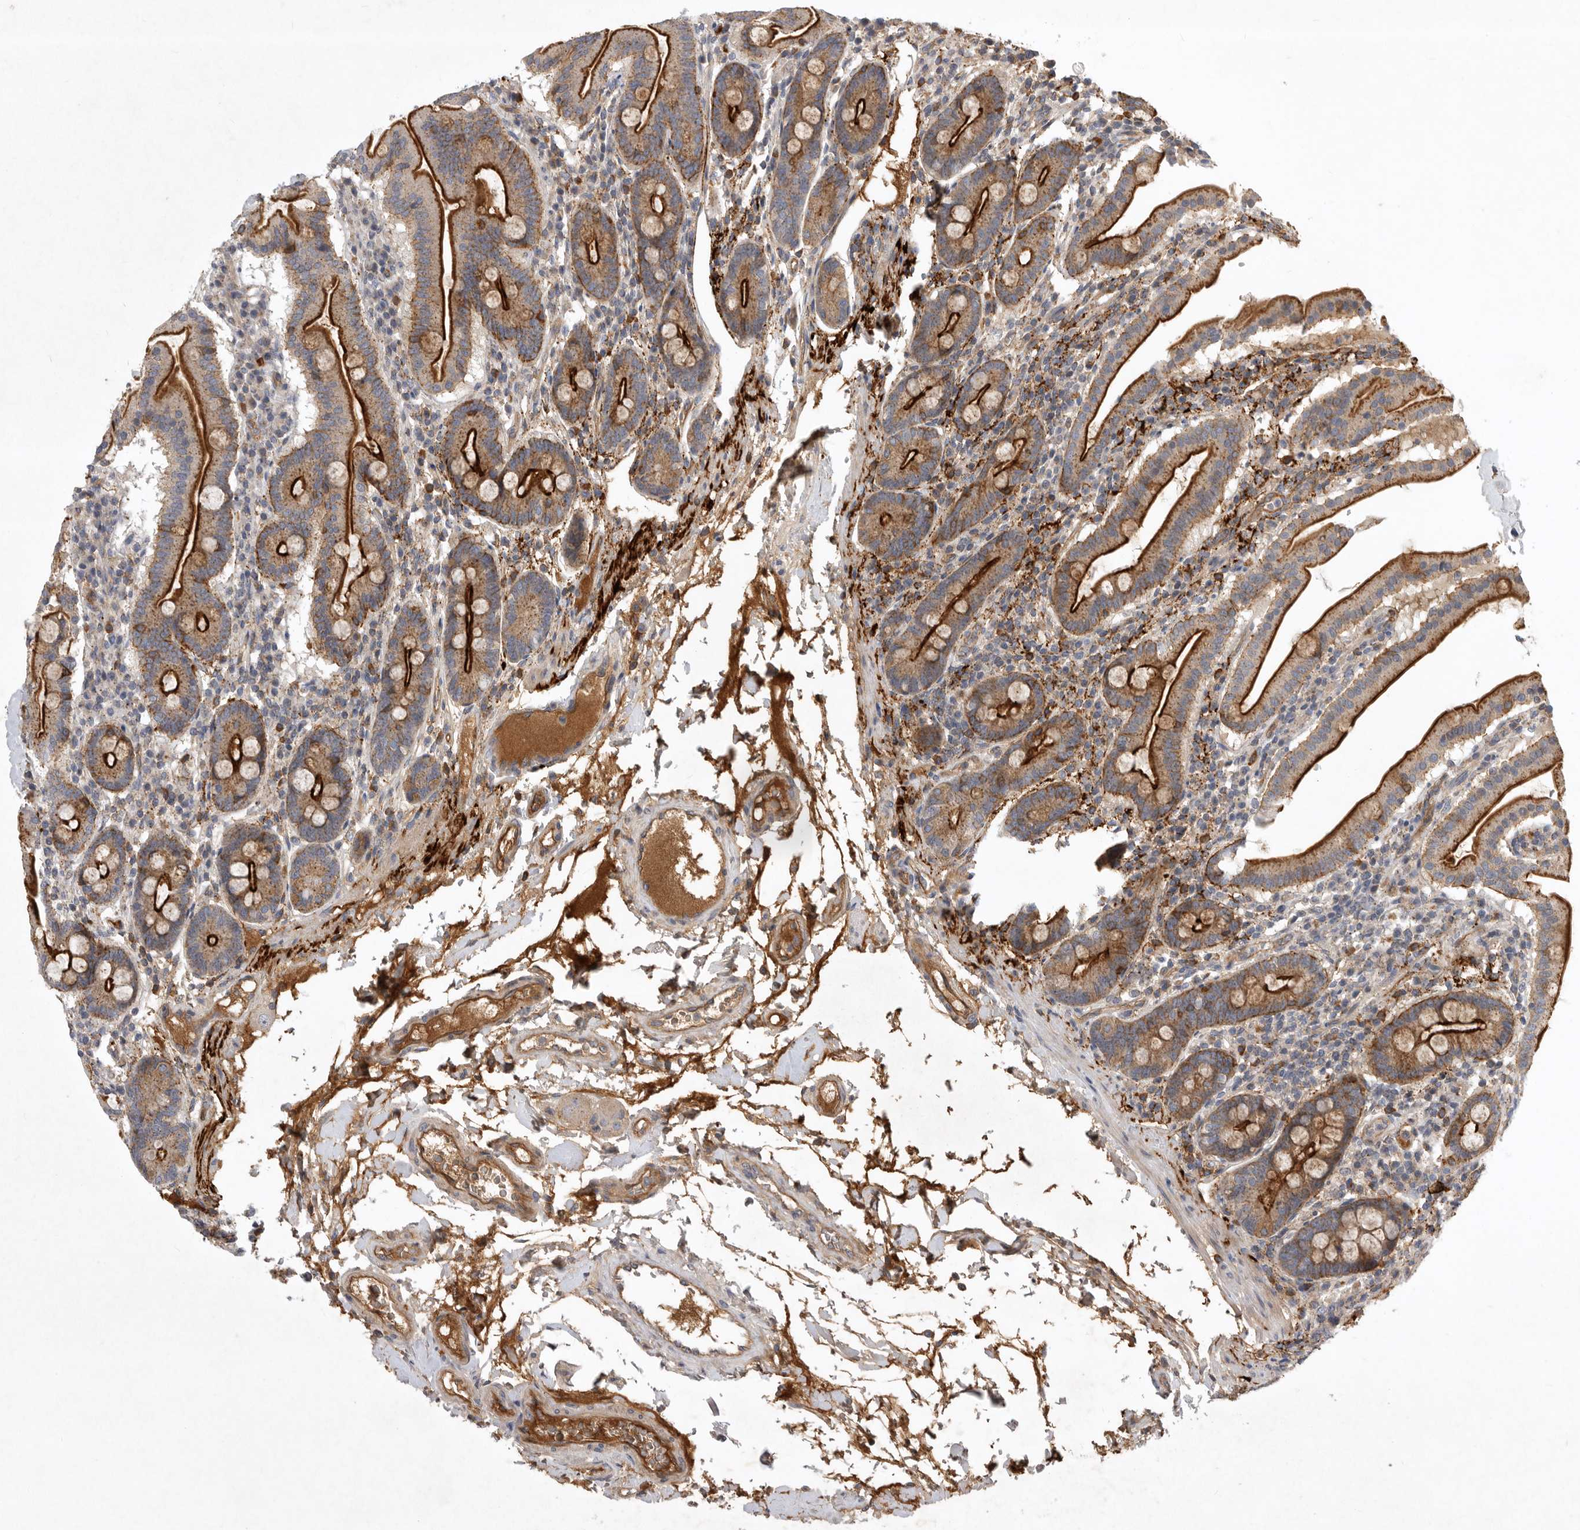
{"staining": {"intensity": "strong", "quantity": "25%-75%", "location": "cytoplasmic/membranous"}, "tissue": "duodenum", "cell_type": "Glandular cells", "image_type": "normal", "snomed": [{"axis": "morphology", "description": "Normal tissue, NOS"}, {"axis": "morphology", "description": "Adenocarcinoma, NOS"}, {"axis": "topography", "description": "Pancreas"}, {"axis": "topography", "description": "Duodenum"}], "caption": "Duodenum stained for a protein demonstrates strong cytoplasmic/membranous positivity in glandular cells. (brown staining indicates protein expression, while blue staining denotes nuclei).", "gene": "MLPH", "patient": {"sex": "male", "age": 50}}